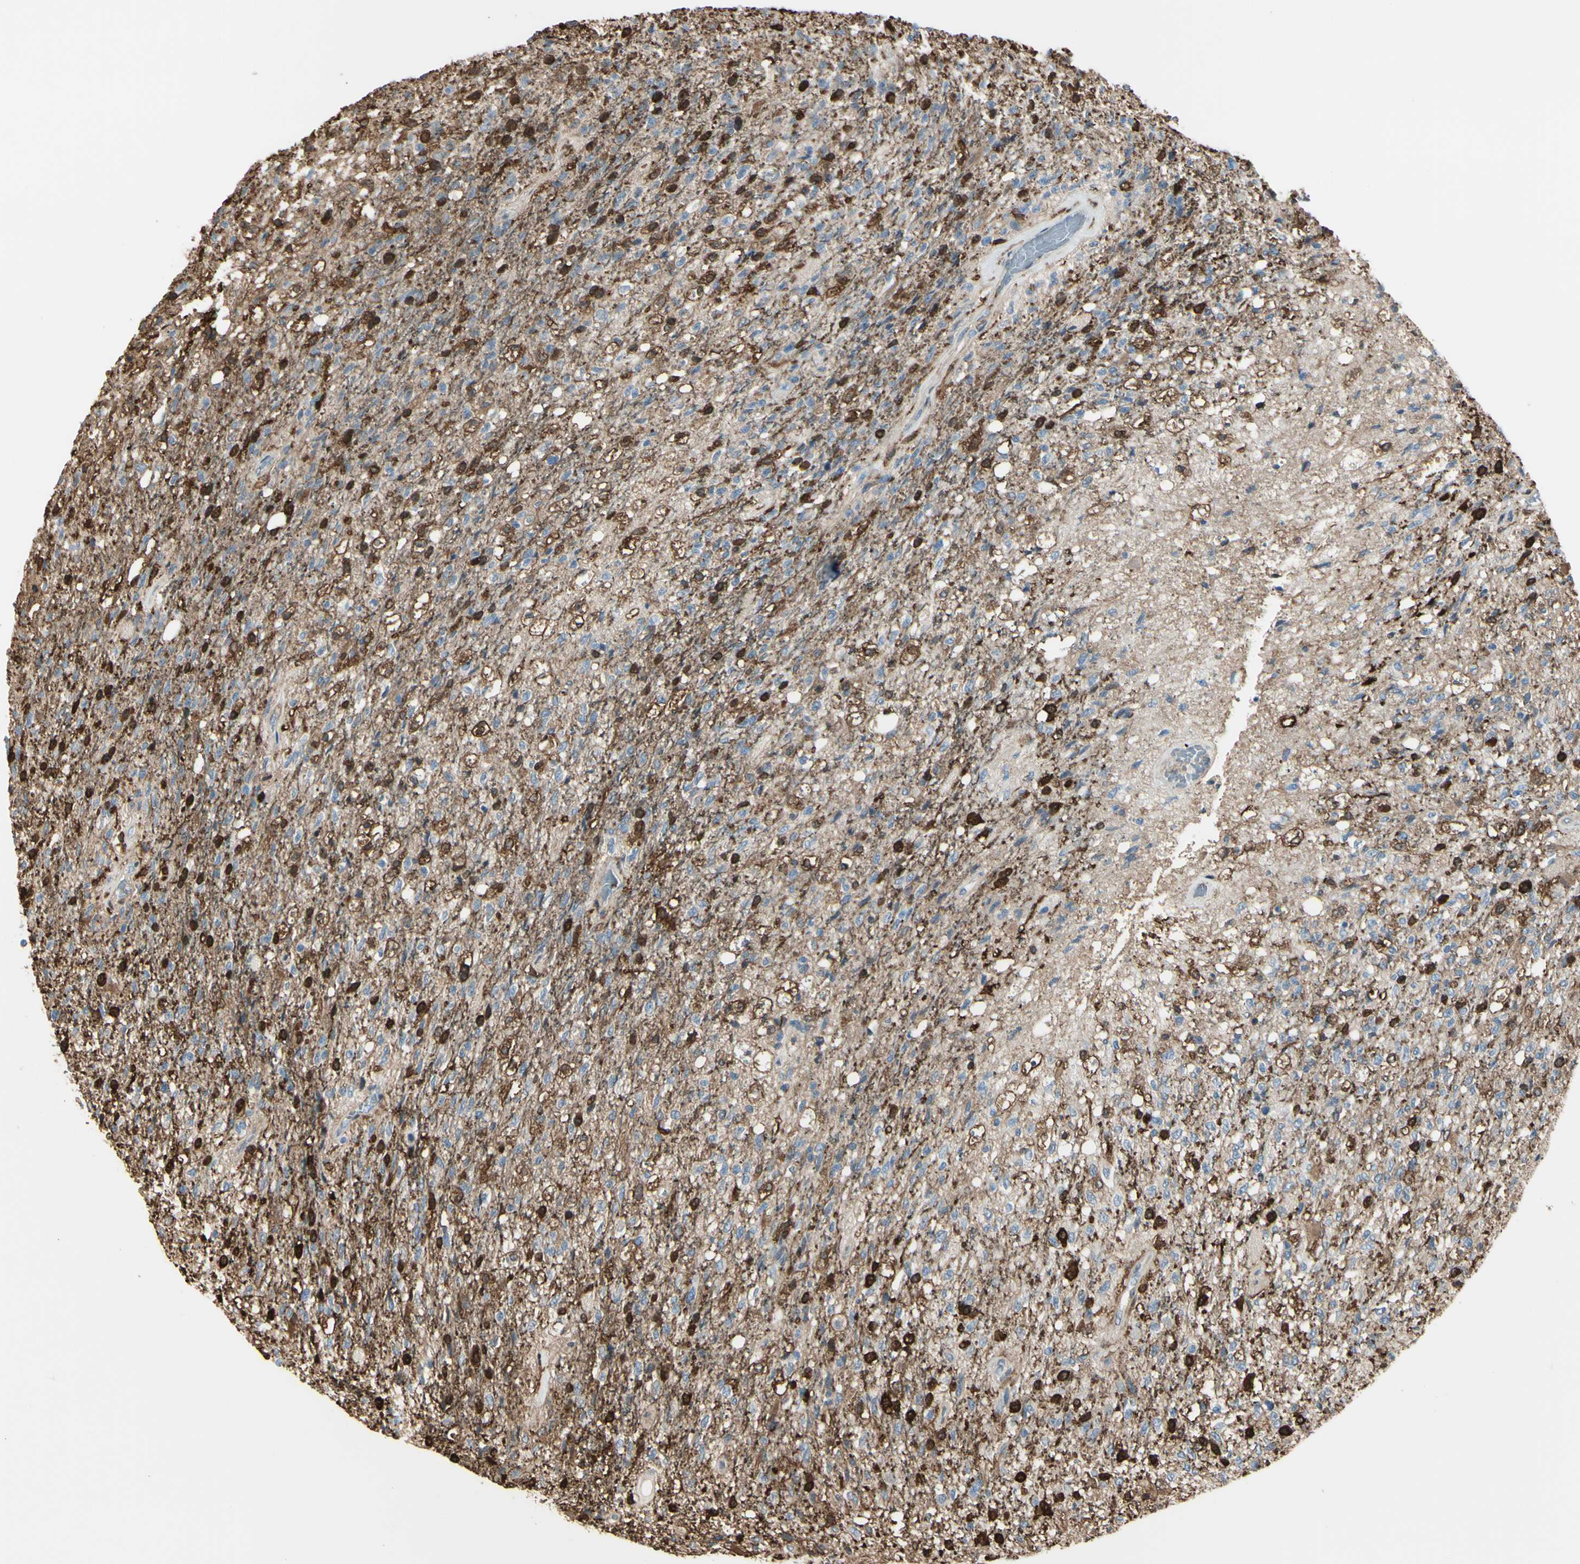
{"staining": {"intensity": "negative", "quantity": "none", "location": "none"}, "tissue": "glioma", "cell_type": "Tumor cells", "image_type": "cancer", "snomed": [{"axis": "morphology", "description": "Normal tissue, NOS"}, {"axis": "morphology", "description": "Glioma, malignant, High grade"}, {"axis": "topography", "description": "Cerebral cortex"}], "caption": "Protein analysis of malignant high-grade glioma exhibits no significant staining in tumor cells. Nuclei are stained in blue.", "gene": "GSN", "patient": {"sex": "male", "age": 77}}